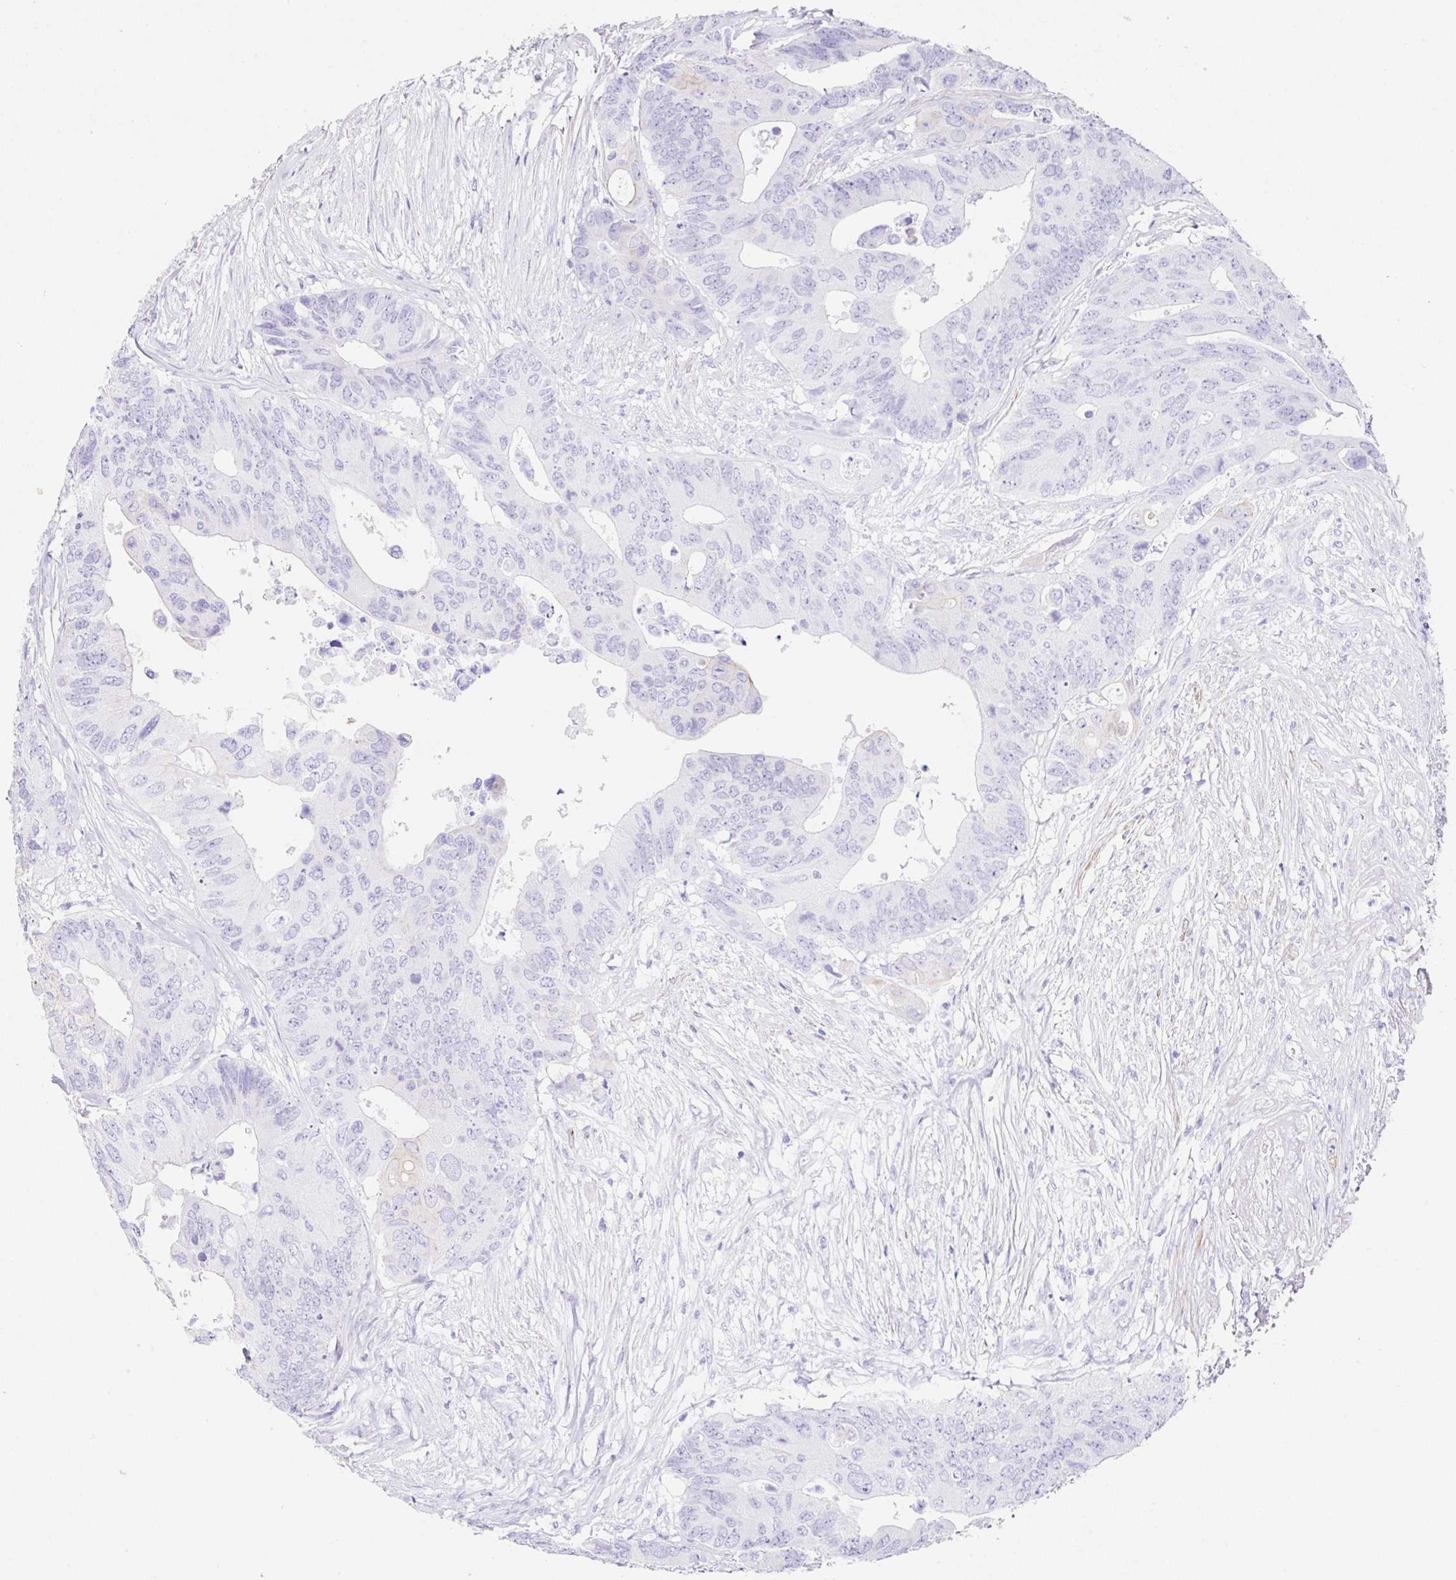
{"staining": {"intensity": "weak", "quantity": "<25%", "location": "cytoplasmic/membranous"}, "tissue": "colorectal cancer", "cell_type": "Tumor cells", "image_type": "cancer", "snomed": [{"axis": "morphology", "description": "Adenocarcinoma, NOS"}, {"axis": "topography", "description": "Colon"}], "caption": "Immunohistochemistry (IHC) of colorectal cancer (adenocarcinoma) displays no positivity in tumor cells.", "gene": "CLDND2", "patient": {"sex": "male", "age": 71}}